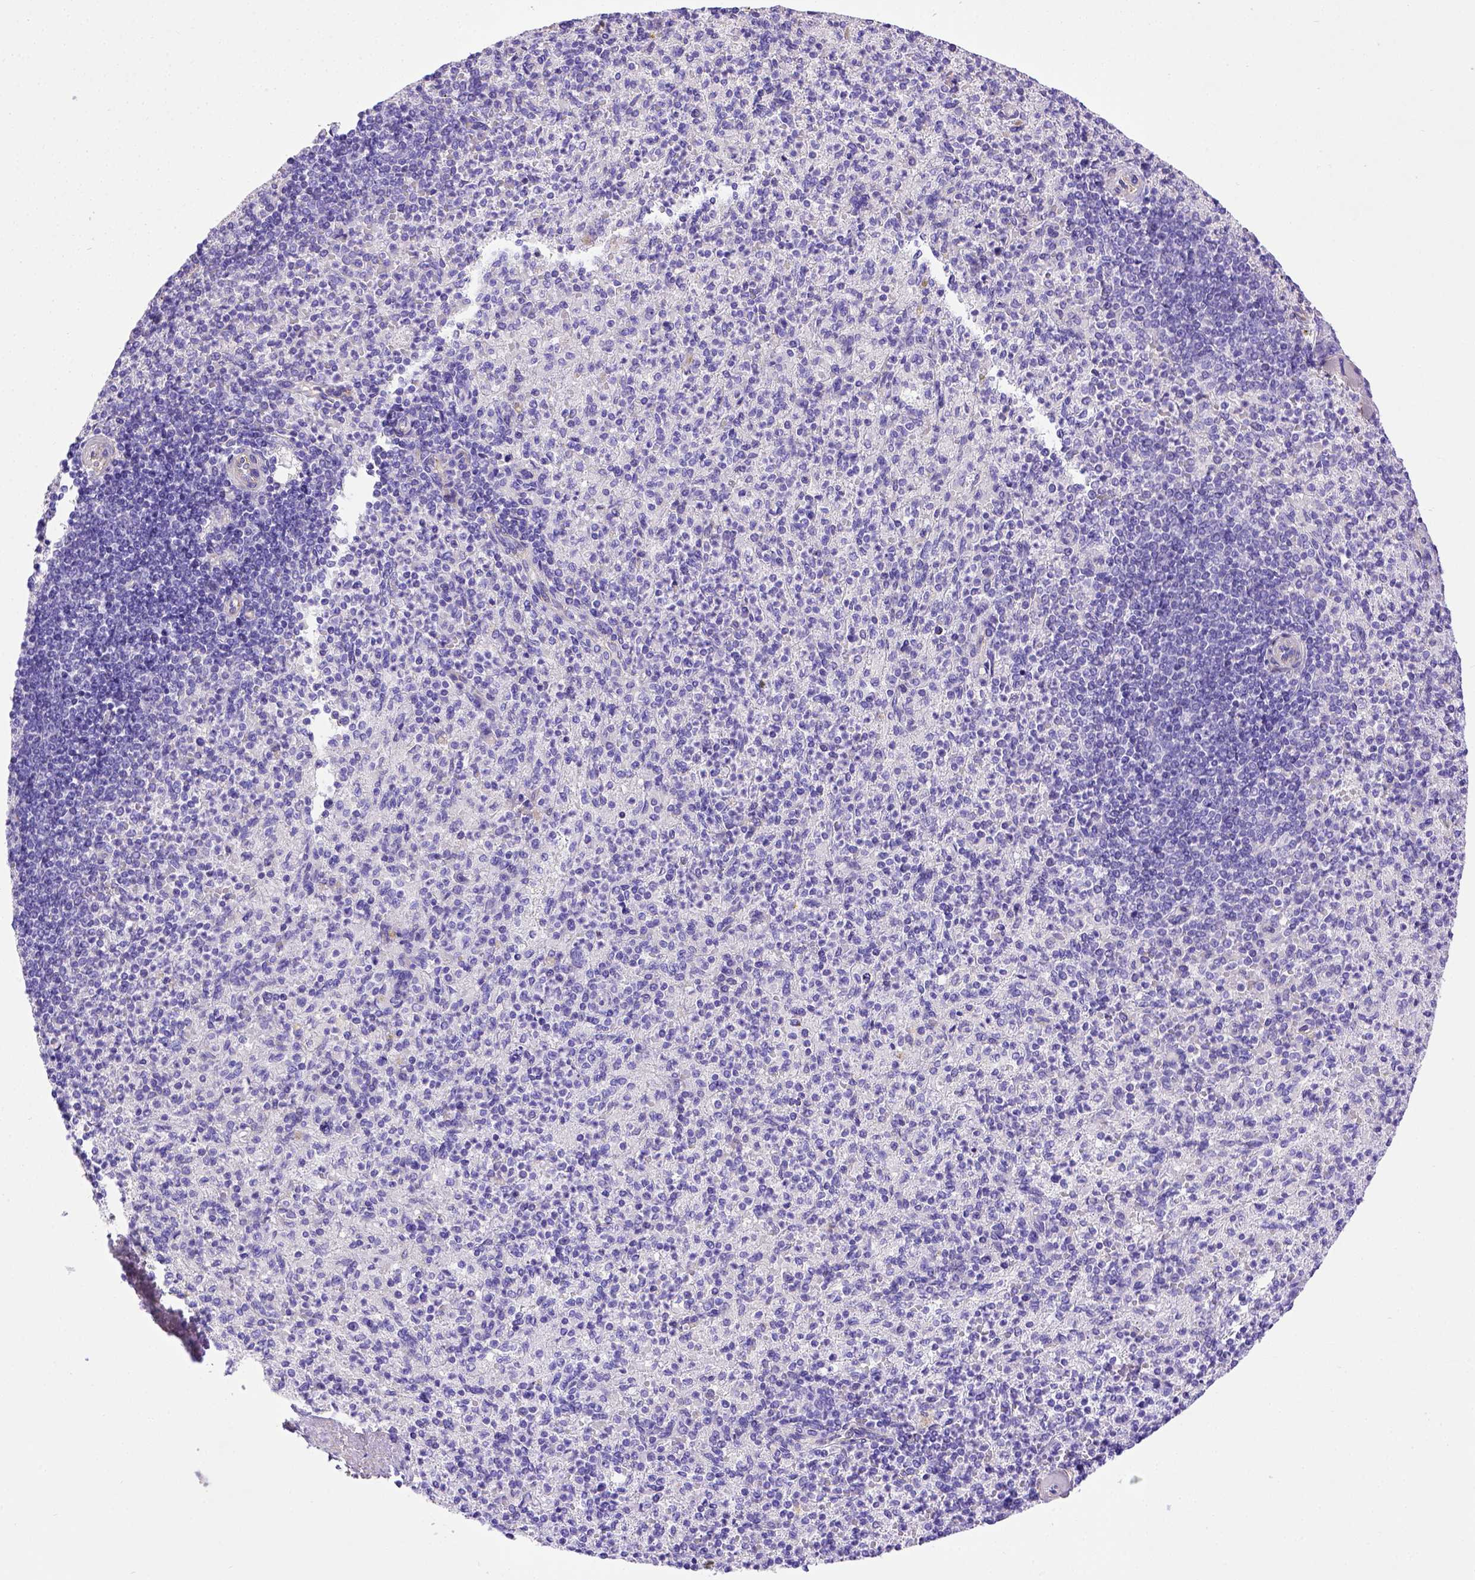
{"staining": {"intensity": "negative", "quantity": "none", "location": "none"}, "tissue": "spleen", "cell_type": "Cells in red pulp", "image_type": "normal", "snomed": [{"axis": "morphology", "description": "Normal tissue, NOS"}, {"axis": "topography", "description": "Spleen"}], "caption": "An immunohistochemistry (IHC) micrograph of unremarkable spleen is shown. There is no staining in cells in red pulp of spleen.", "gene": "LRRC18", "patient": {"sex": "female", "age": 74}}